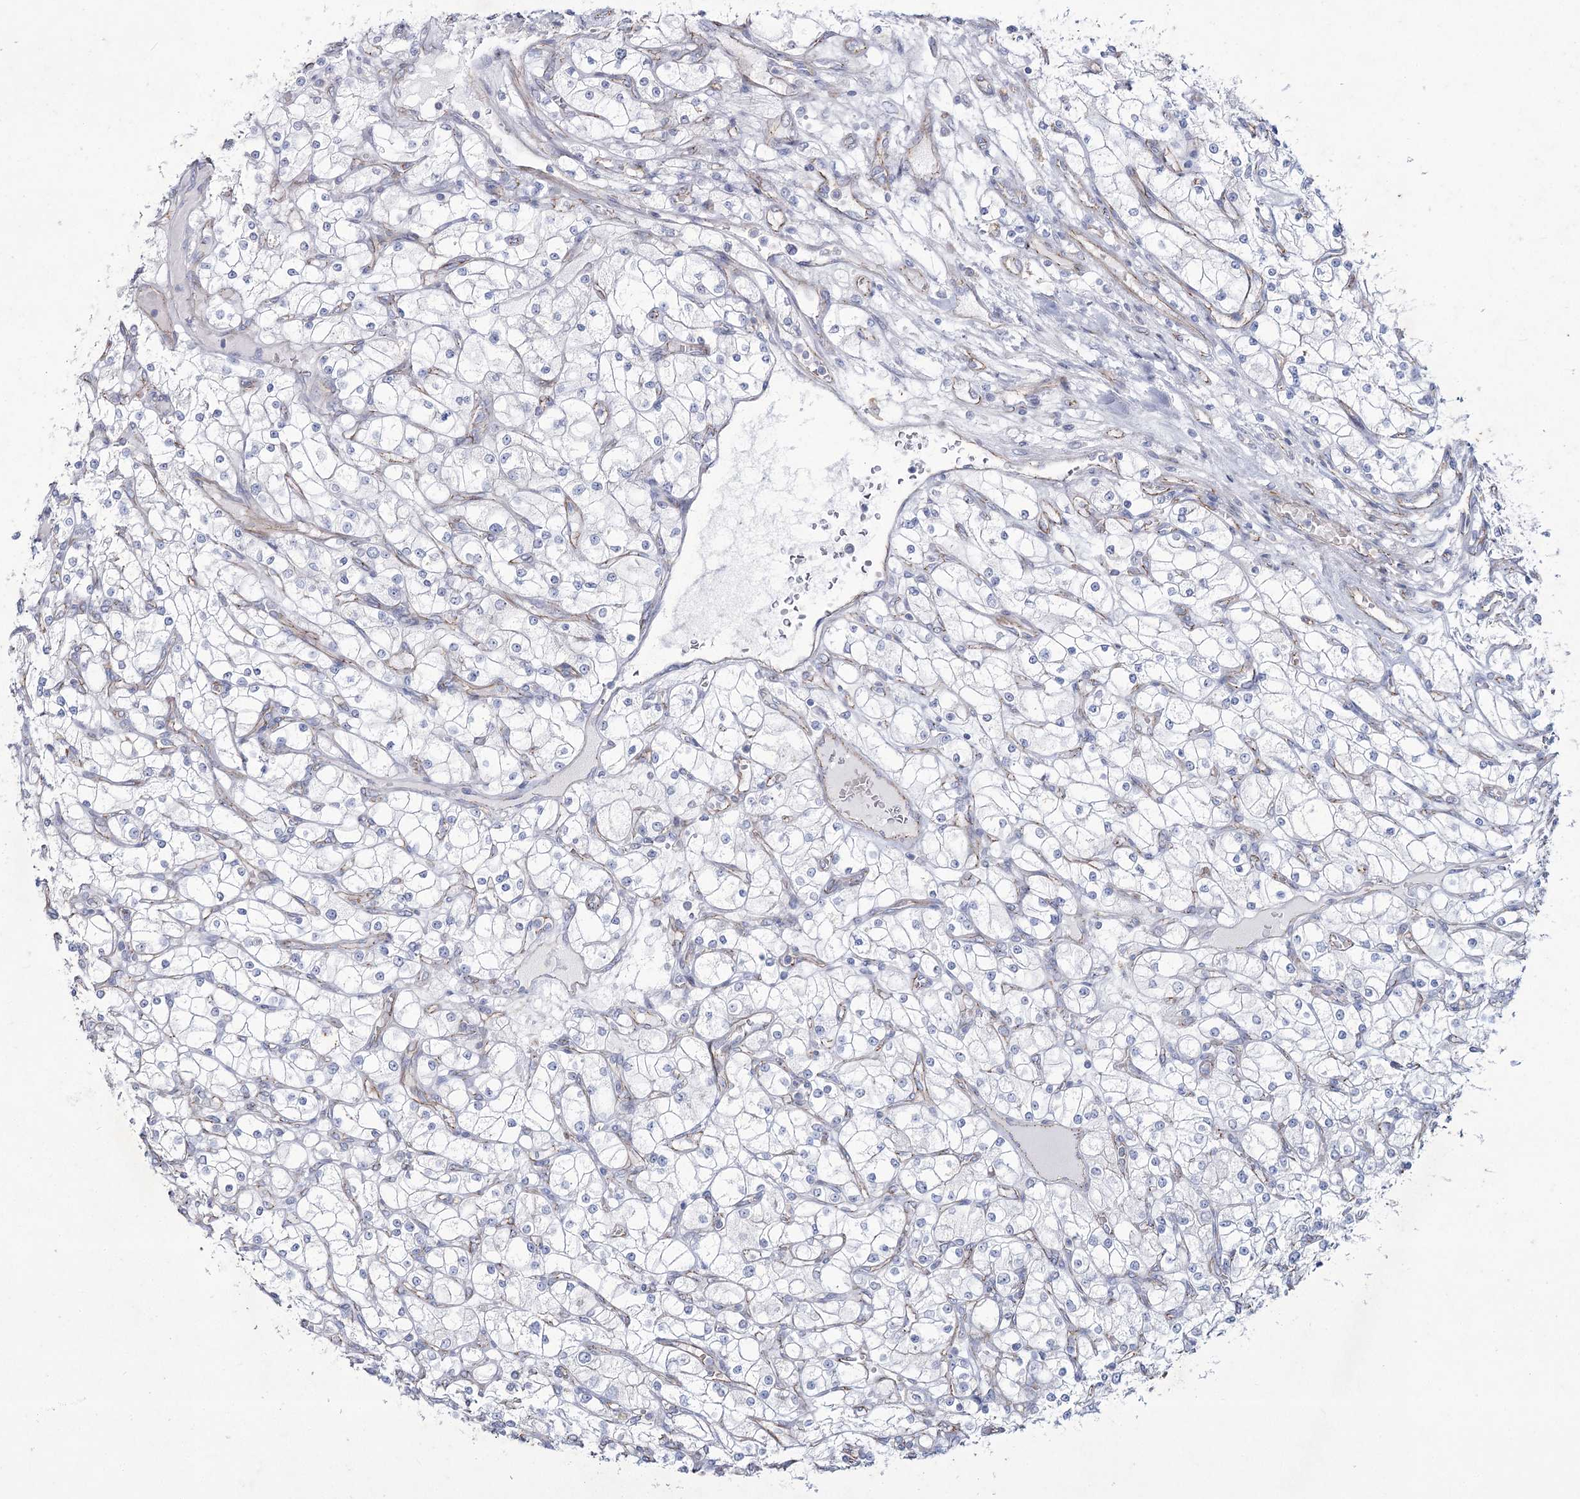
{"staining": {"intensity": "negative", "quantity": "none", "location": "none"}, "tissue": "renal cancer", "cell_type": "Tumor cells", "image_type": "cancer", "snomed": [{"axis": "morphology", "description": "Adenocarcinoma, NOS"}, {"axis": "topography", "description": "Kidney"}], "caption": "Renal cancer (adenocarcinoma) stained for a protein using immunohistochemistry displays no positivity tumor cells.", "gene": "LDLRAD3", "patient": {"sex": "male", "age": 80}}